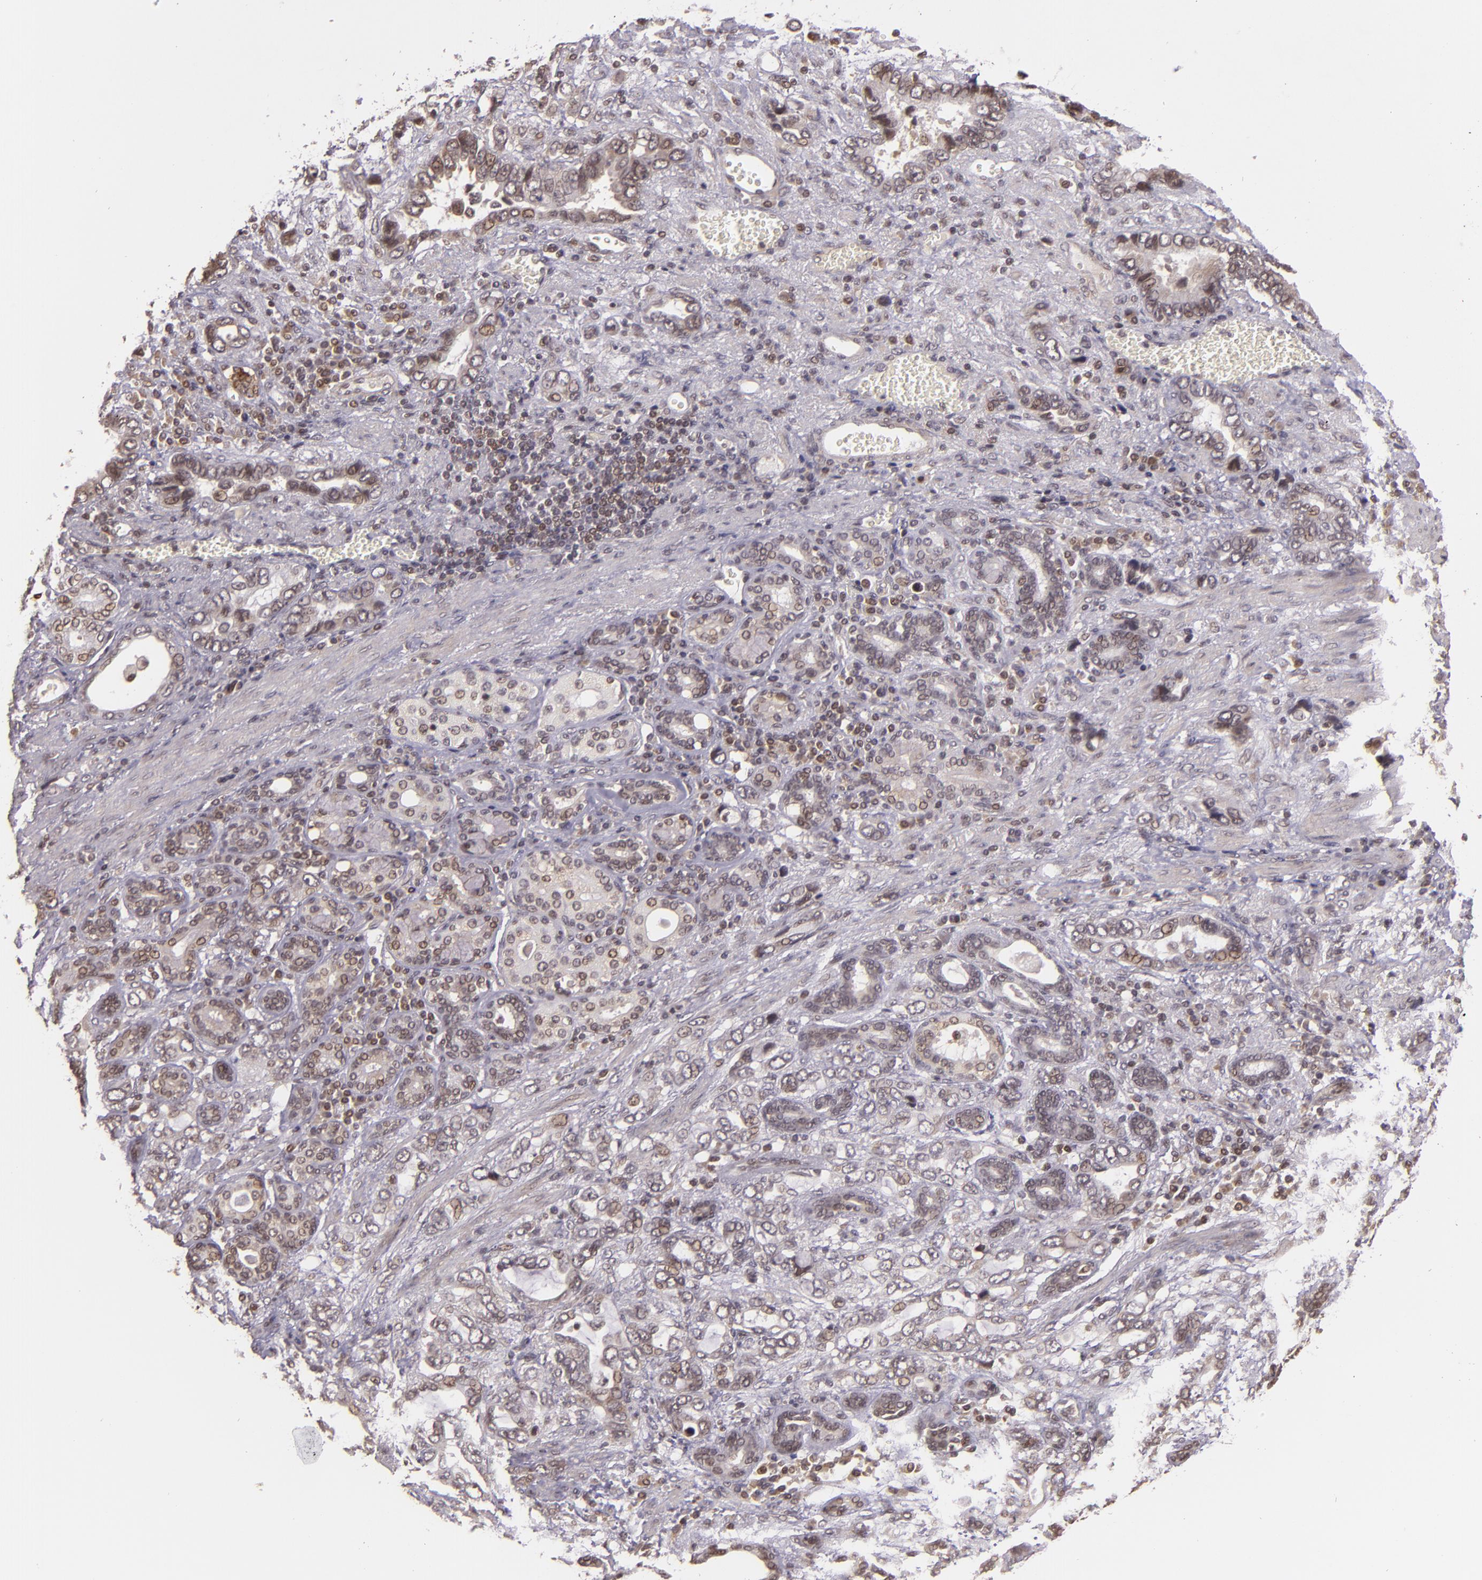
{"staining": {"intensity": "weak", "quantity": "25%-75%", "location": "cytoplasmic/membranous,nuclear"}, "tissue": "stomach cancer", "cell_type": "Tumor cells", "image_type": "cancer", "snomed": [{"axis": "morphology", "description": "Adenocarcinoma, NOS"}, {"axis": "topography", "description": "Stomach"}], "caption": "Immunohistochemistry (IHC) image of human stomach adenocarcinoma stained for a protein (brown), which shows low levels of weak cytoplasmic/membranous and nuclear staining in about 25%-75% of tumor cells.", "gene": "TXNRD2", "patient": {"sex": "male", "age": 78}}